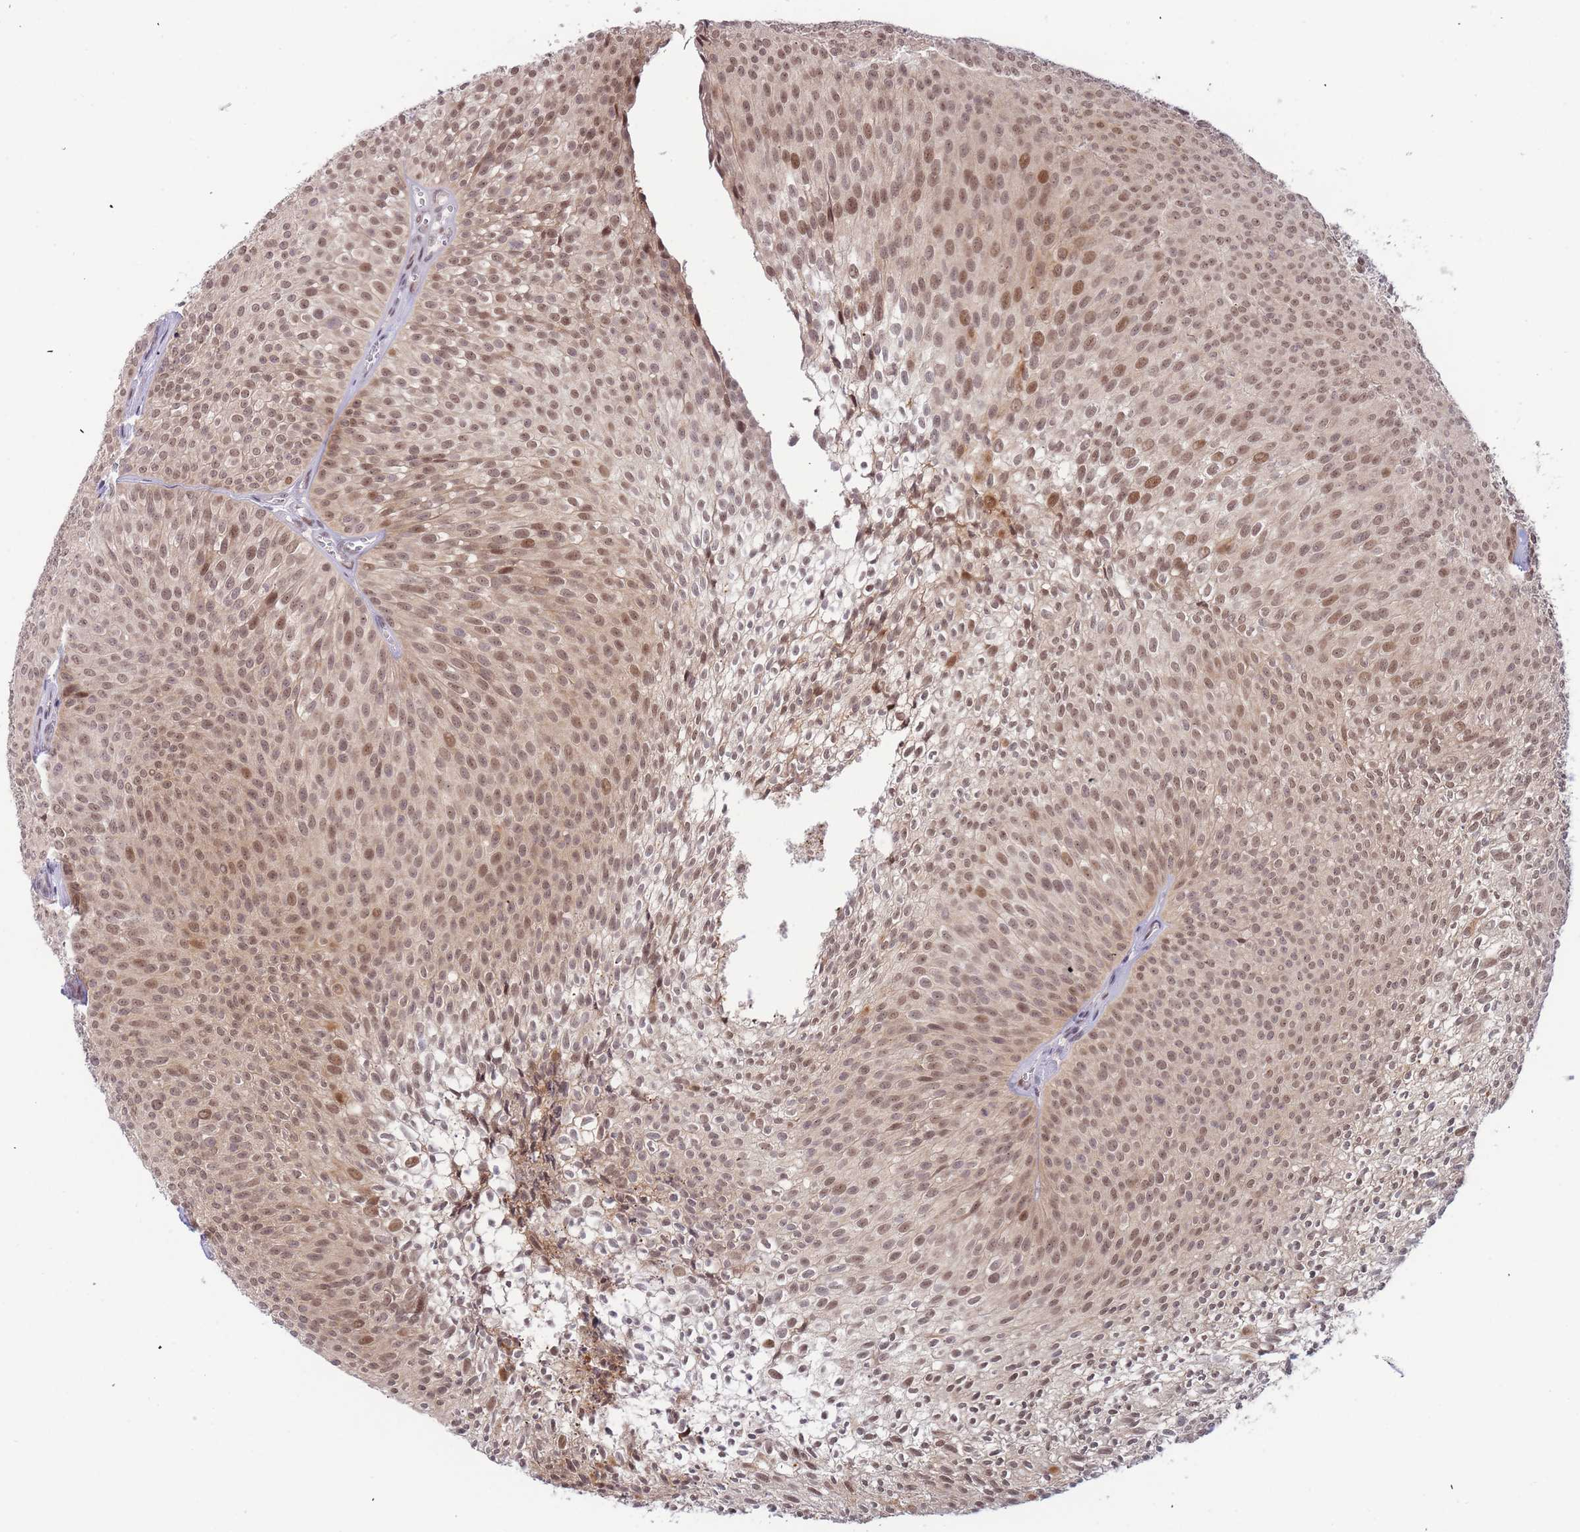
{"staining": {"intensity": "moderate", "quantity": ">75%", "location": "nuclear"}, "tissue": "urothelial cancer", "cell_type": "Tumor cells", "image_type": "cancer", "snomed": [{"axis": "morphology", "description": "Urothelial carcinoma, Low grade"}, {"axis": "topography", "description": "Urinary bladder"}], "caption": "This micrograph exhibits immunohistochemistry (IHC) staining of urothelial carcinoma (low-grade), with medium moderate nuclear expression in approximately >75% of tumor cells.", "gene": "DEAF1", "patient": {"sex": "male", "age": 91}}